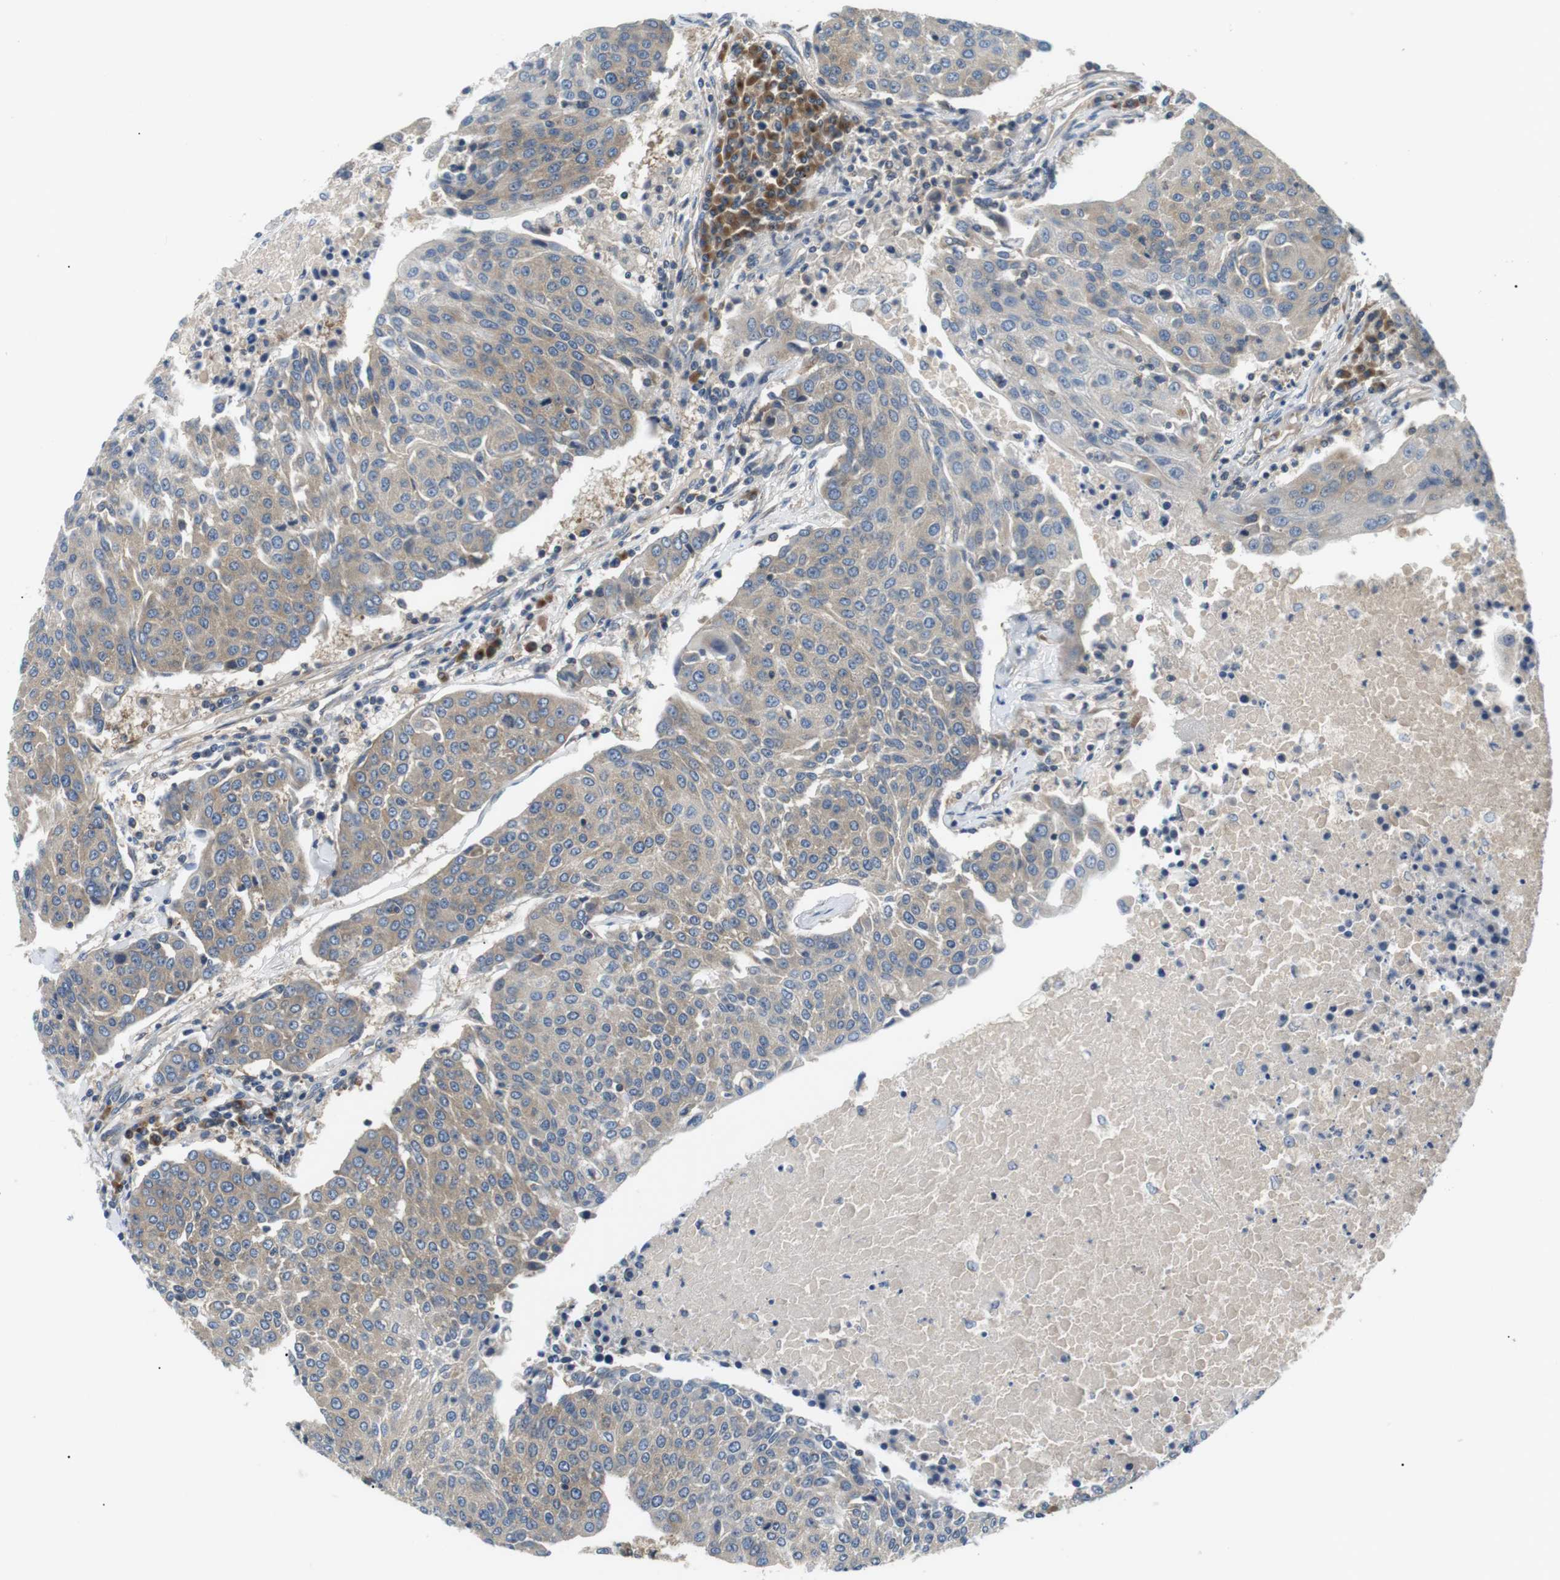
{"staining": {"intensity": "weak", "quantity": "25%-75%", "location": "cytoplasmic/membranous"}, "tissue": "urothelial cancer", "cell_type": "Tumor cells", "image_type": "cancer", "snomed": [{"axis": "morphology", "description": "Urothelial carcinoma, High grade"}, {"axis": "topography", "description": "Urinary bladder"}], "caption": "High-grade urothelial carcinoma stained for a protein demonstrates weak cytoplasmic/membranous positivity in tumor cells.", "gene": "DIPK1A", "patient": {"sex": "female", "age": 85}}